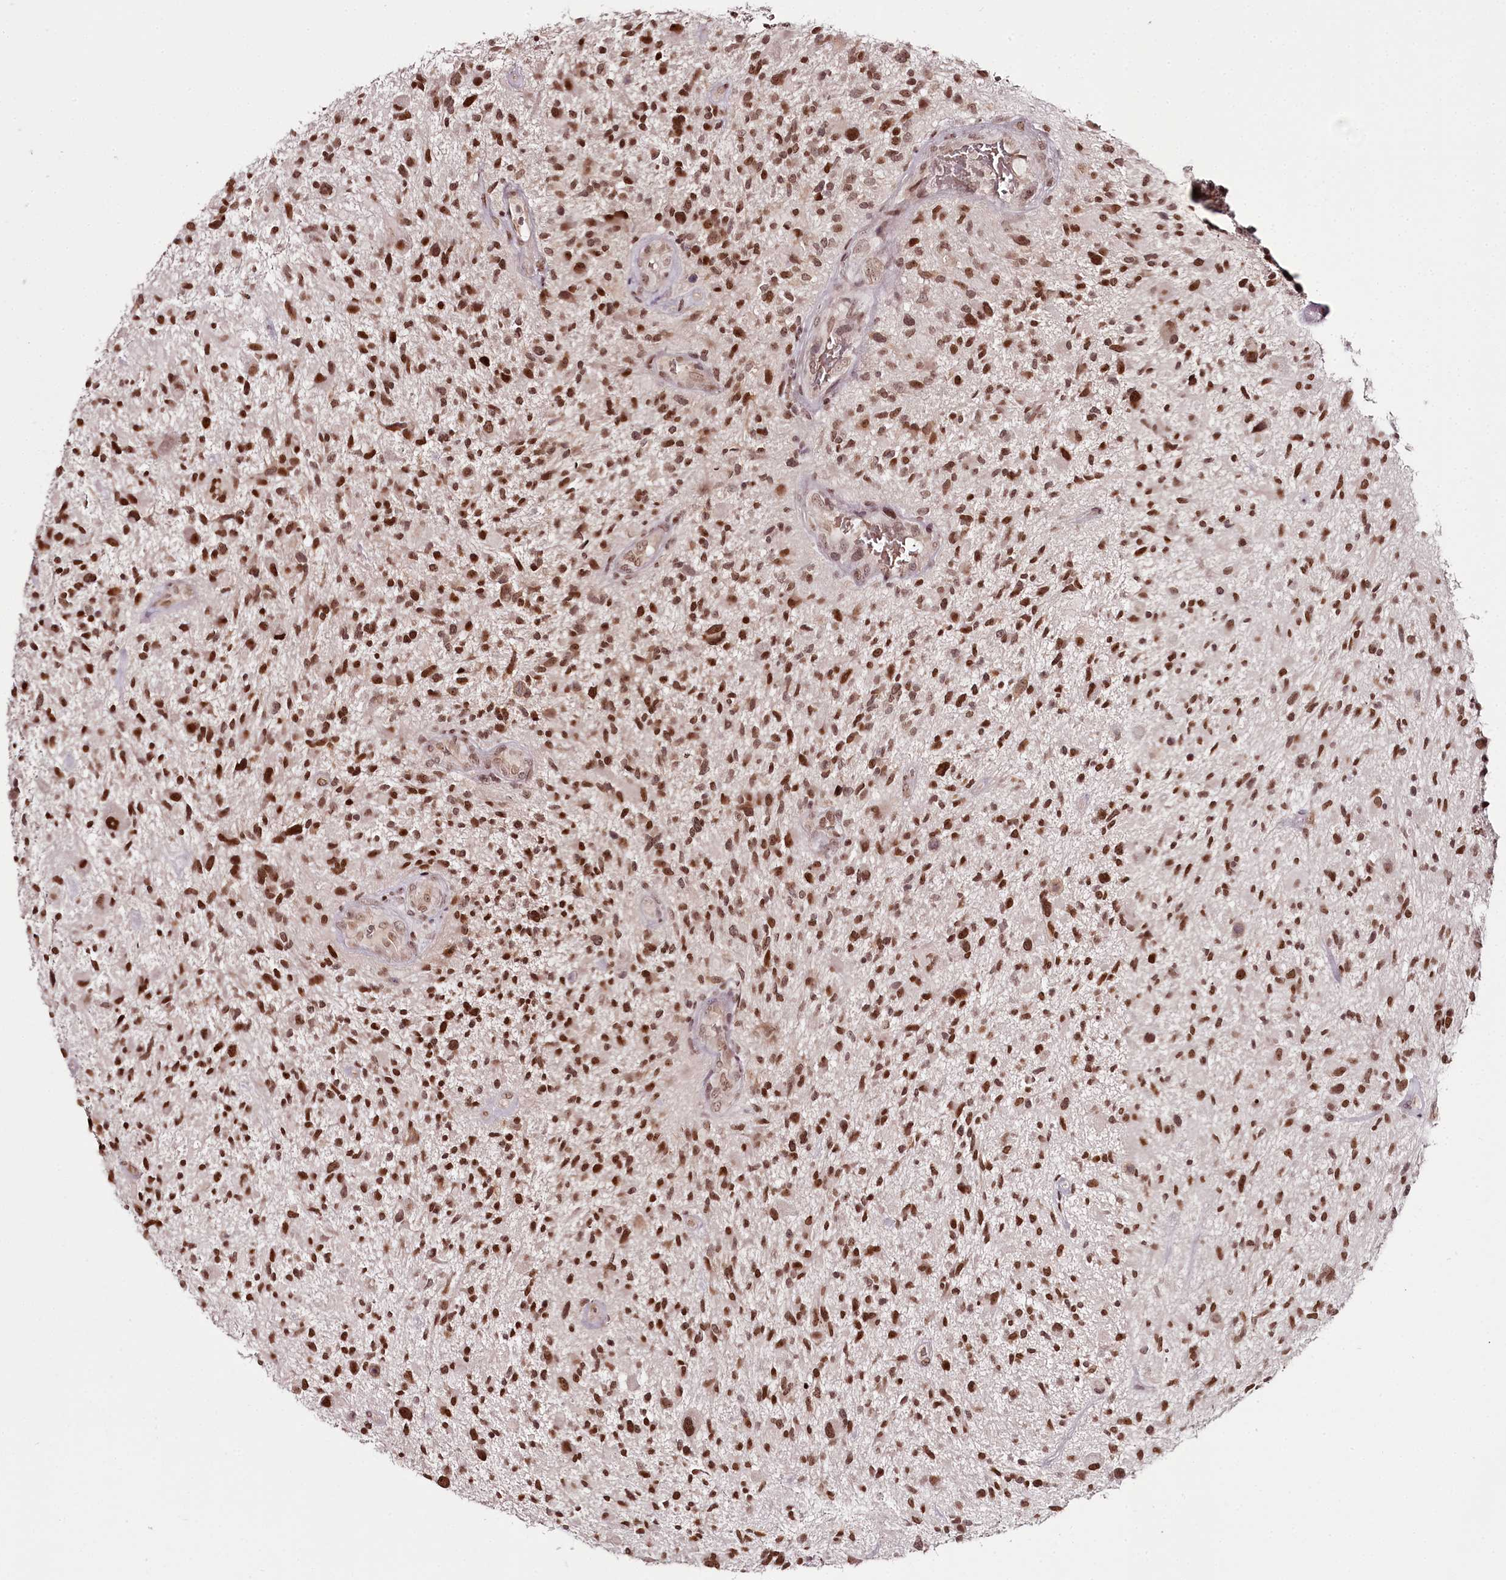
{"staining": {"intensity": "moderate", "quantity": ">75%", "location": "nuclear"}, "tissue": "glioma", "cell_type": "Tumor cells", "image_type": "cancer", "snomed": [{"axis": "morphology", "description": "Glioma, malignant, High grade"}, {"axis": "topography", "description": "Brain"}], "caption": "The histopathology image shows immunohistochemical staining of malignant glioma (high-grade). There is moderate nuclear positivity is identified in approximately >75% of tumor cells.", "gene": "THYN1", "patient": {"sex": "male", "age": 47}}